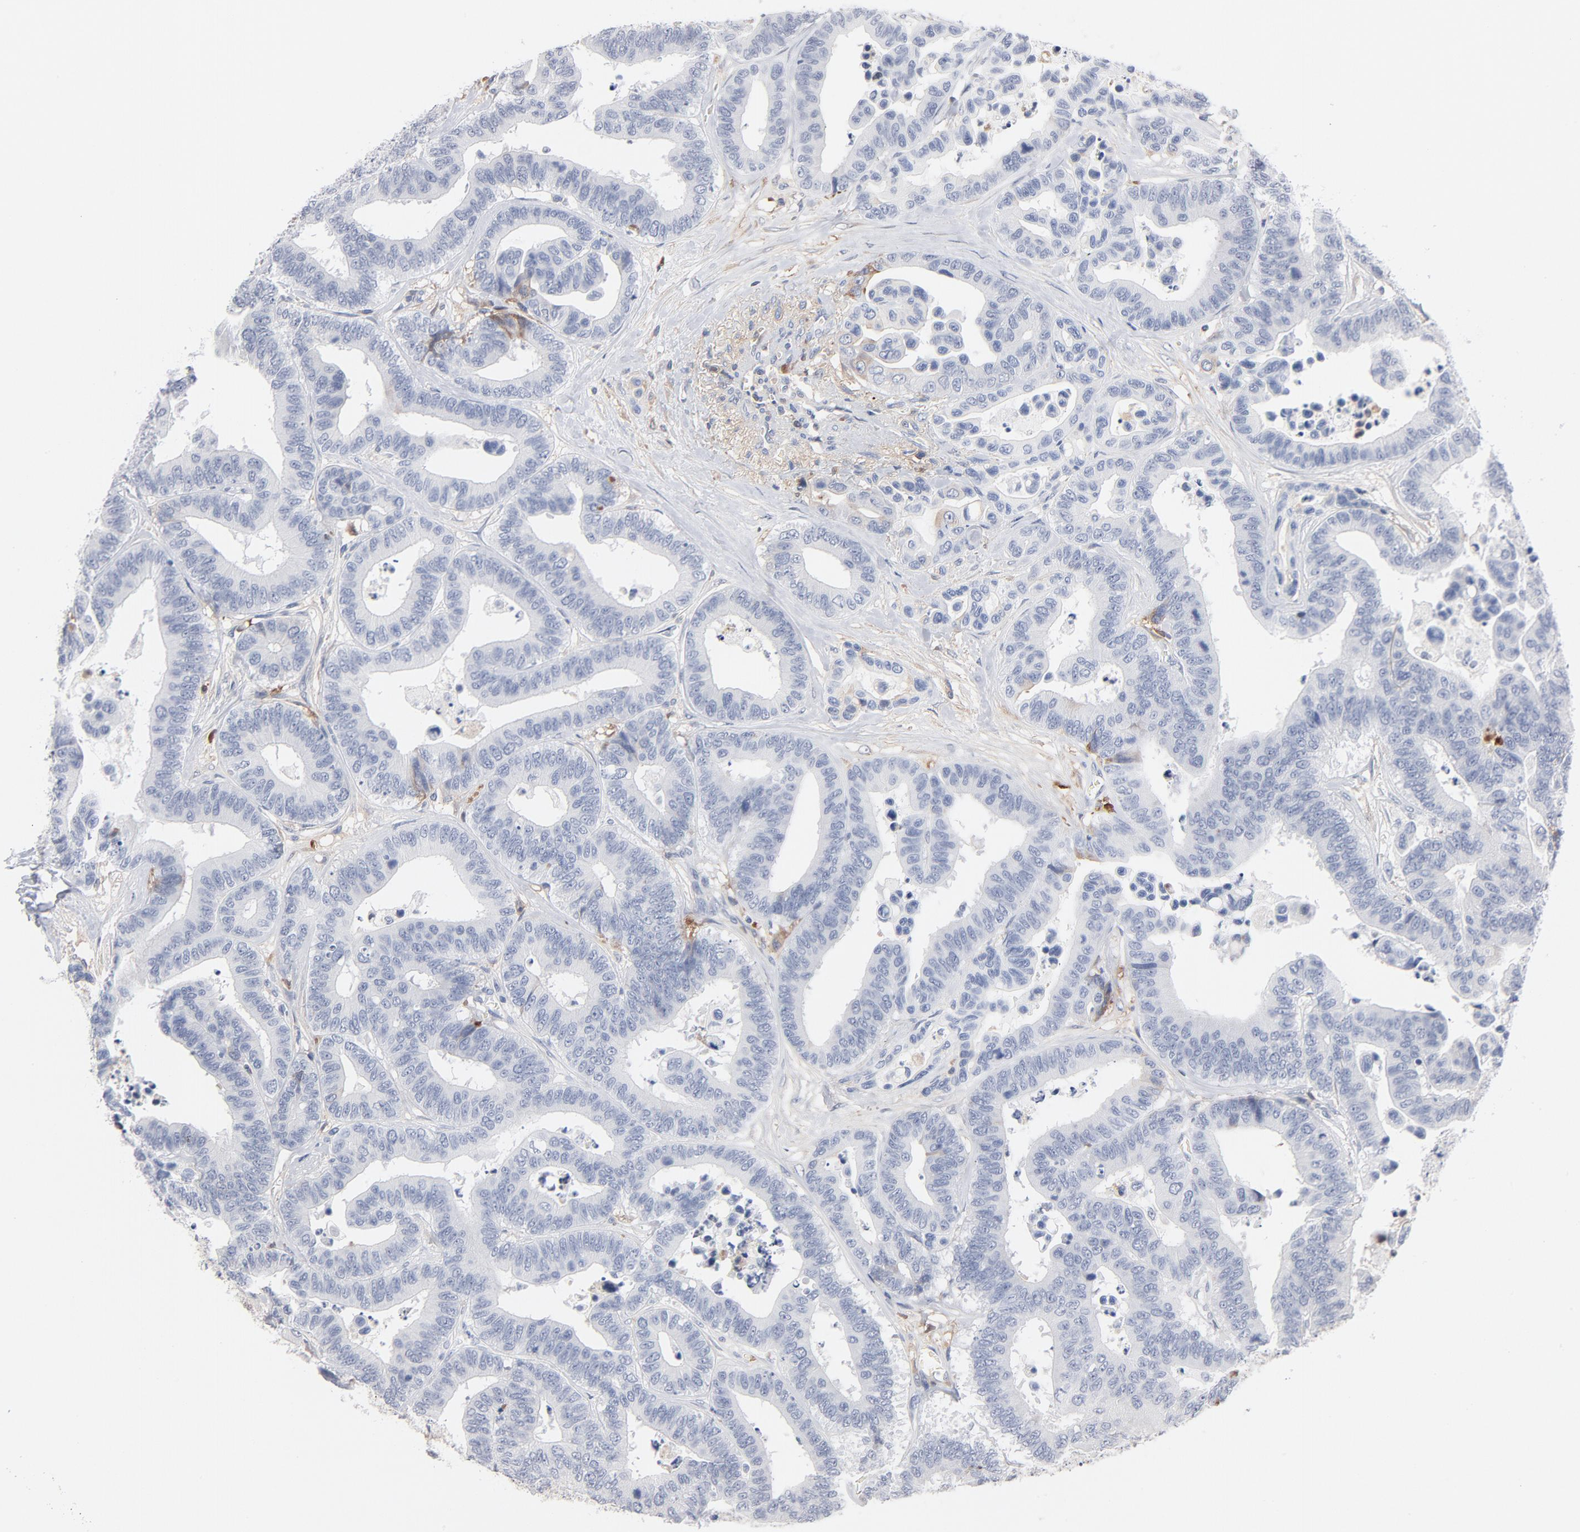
{"staining": {"intensity": "negative", "quantity": "none", "location": "none"}, "tissue": "colorectal cancer", "cell_type": "Tumor cells", "image_type": "cancer", "snomed": [{"axis": "morphology", "description": "Adenocarcinoma, NOS"}, {"axis": "topography", "description": "Colon"}], "caption": "A histopathology image of colorectal adenocarcinoma stained for a protein exhibits no brown staining in tumor cells.", "gene": "SERPINA4", "patient": {"sex": "male", "age": 82}}